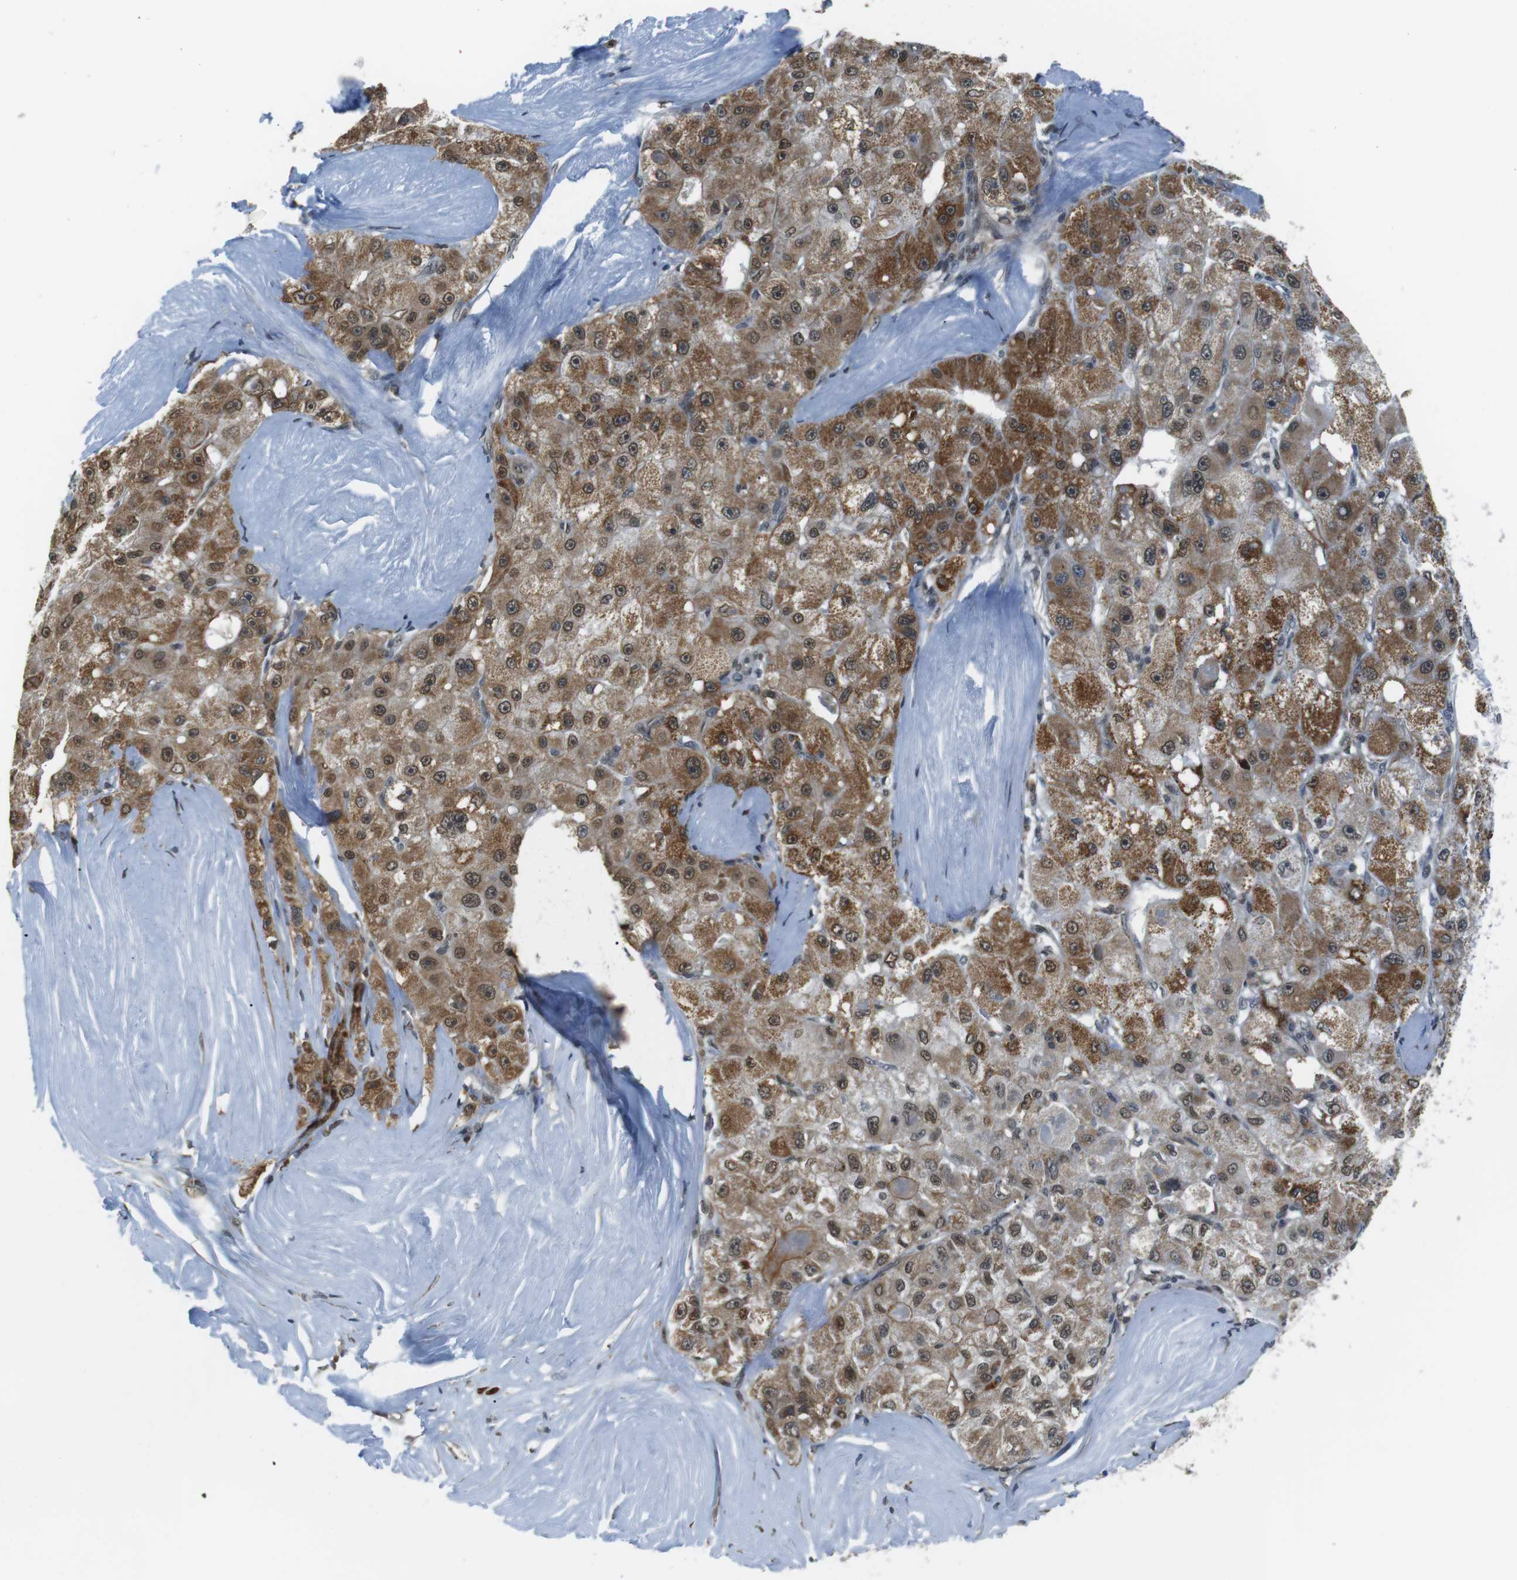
{"staining": {"intensity": "moderate", "quantity": ">75%", "location": "cytoplasmic/membranous"}, "tissue": "liver cancer", "cell_type": "Tumor cells", "image_type": "cancer", "snomed": [{"axis": "morphology", "description": "Carcinoma, Hepatocellular, NOS"}, {"axis": "topography", "description": "Liver"}], "caption": "The micrograph shows immunohistochemical staining of hepatocellular carcinoma (liver). There is moderate cytoplasmic/membranous staining is present in approximately >75% of tumor cells. (Stains: DAB in brown, nuclei in blue, Microscopy: brightfield microscopy at high magnification).", "gene": "USP7", "patient": {"sex": "male", "age": 80}}